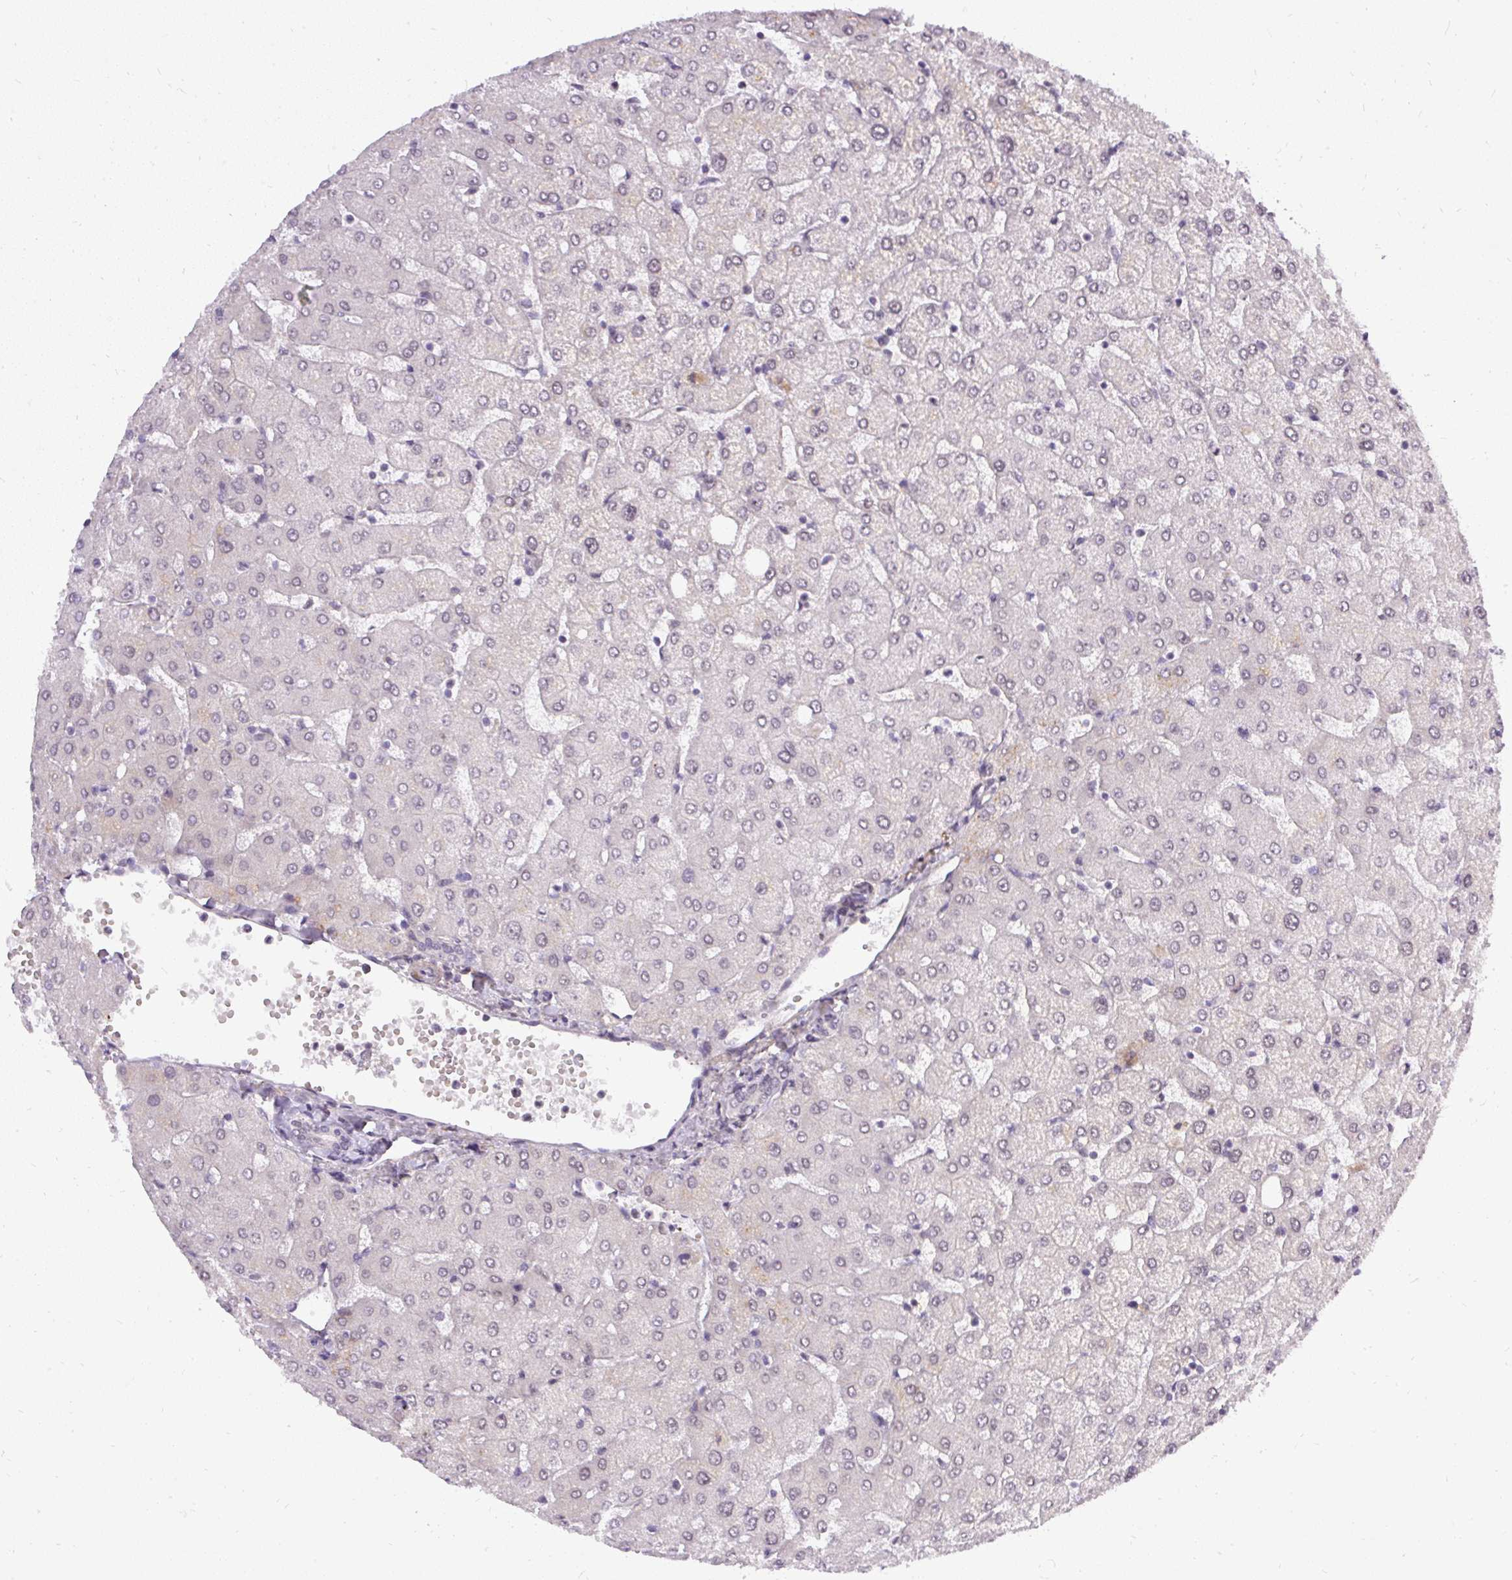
{"staining": {"intensity": "negative", "quantity": "none", "location": "none"}, "tissue": "liver", "cell_type": "Cholangiocytes", "image_type": "normal", "snomed": [{"axis": "morphology", "description": "Normal tissue, NOS"}, {"axis": "topography", "description": "Liver"}], "caption": "A high-resolution photomicrograph shows immunohistochemistry (IHC) staining of unremarkable liver, which reveals no significant staining in cholangiocytes.", "gene": "FAM117B", "patient": {"sex": "female", "age": 54}}